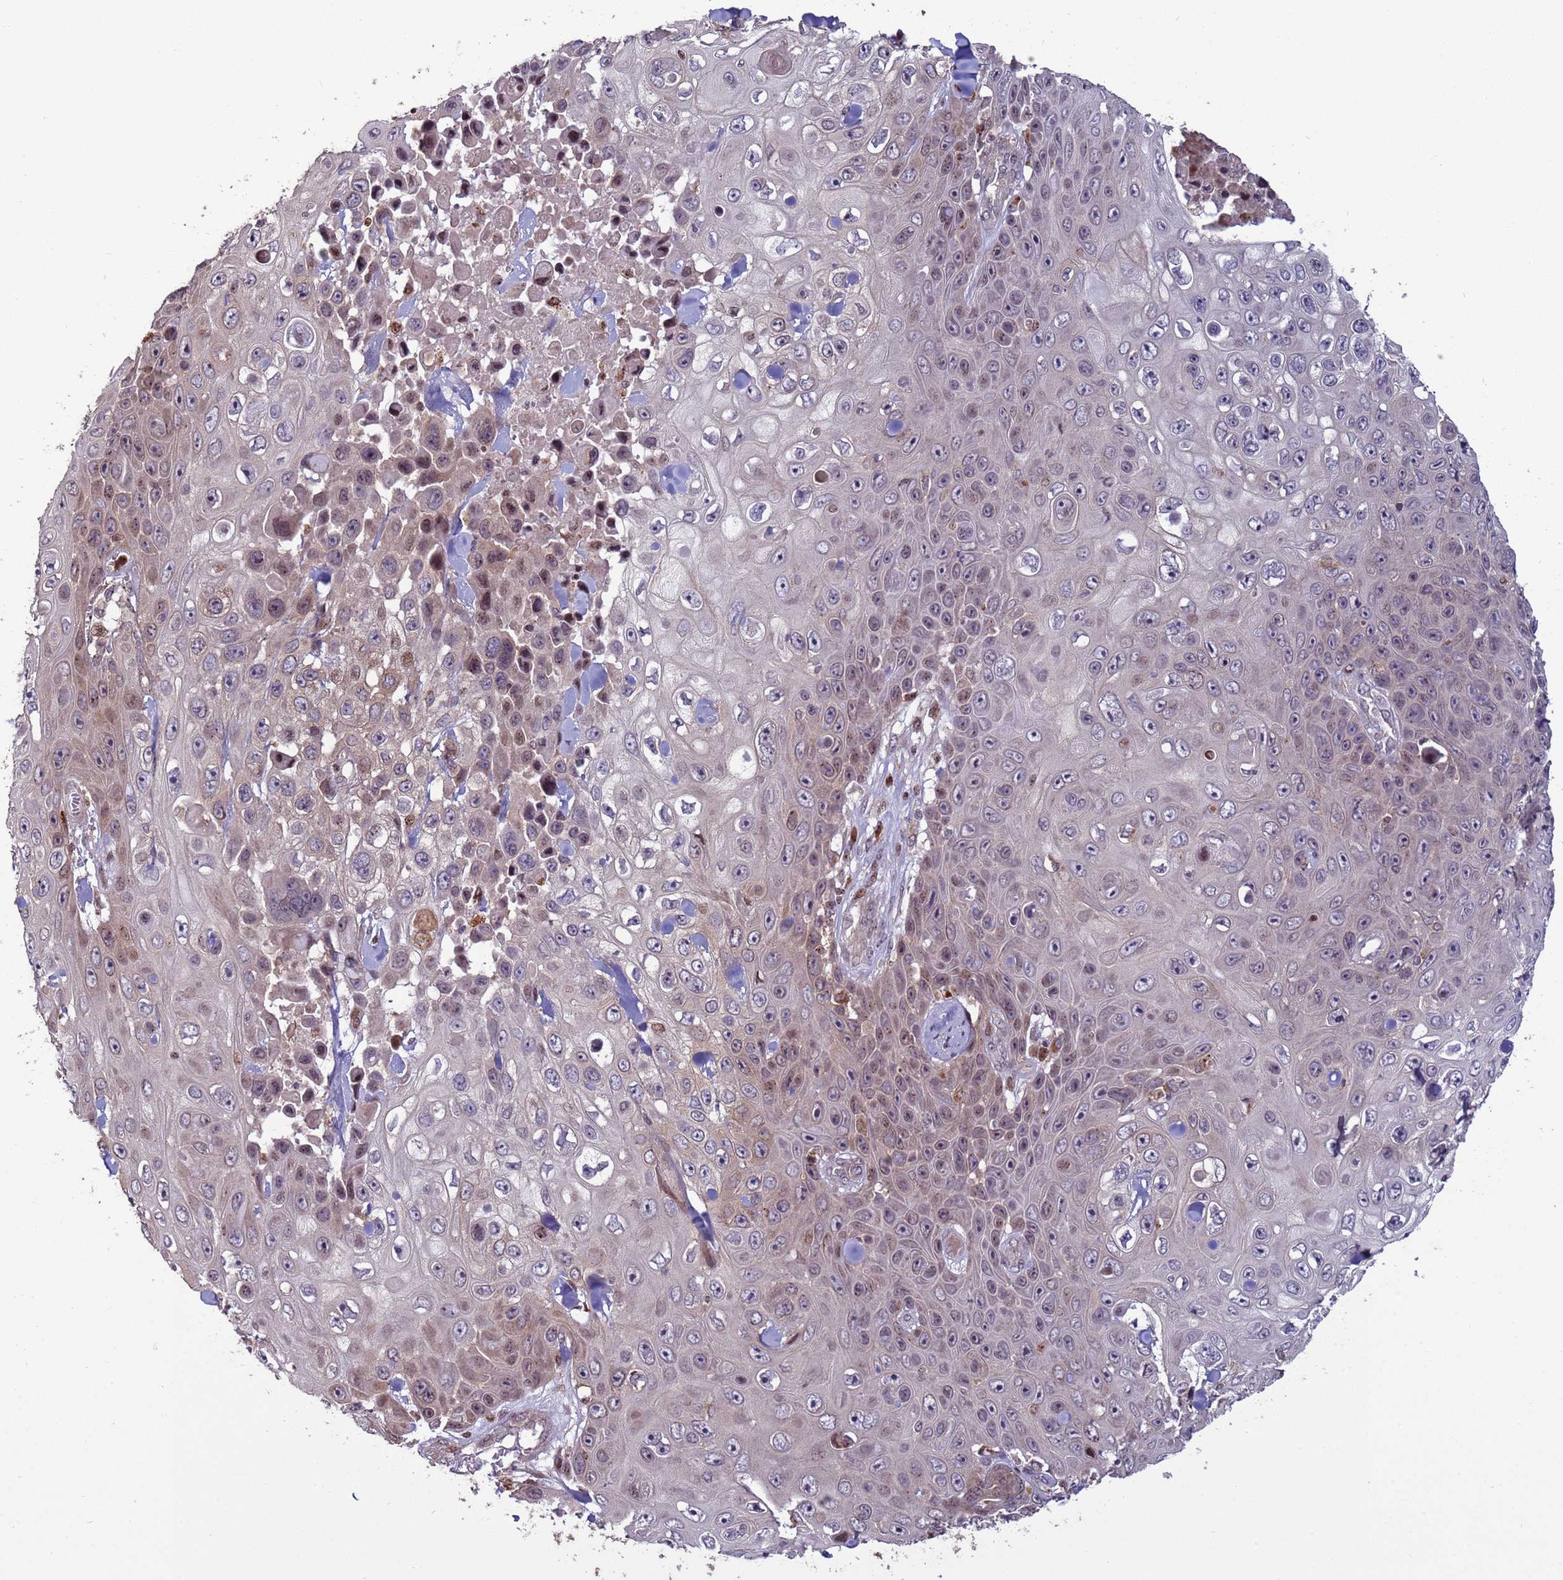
{"staining": {"intensity": "weak", "quantity": "<25%", "location": "cytoplasmic/membranous,nuclear"}, "tissue": "skin cancer", "cell_type": "Tumor cells", "image_type": "cancer", "snomed": [{"axis": "morphology", "description": "Squamous cell carcinoma, NOS"}, {"axis": "topography", "description": "Skin"}], "caption": "Skin cancer stained for a protein using immunohistochemistry (IHC) displays no expression tumor cells.", "gene": "HGH1", "patient": {"sex": "male", "age": 82}}